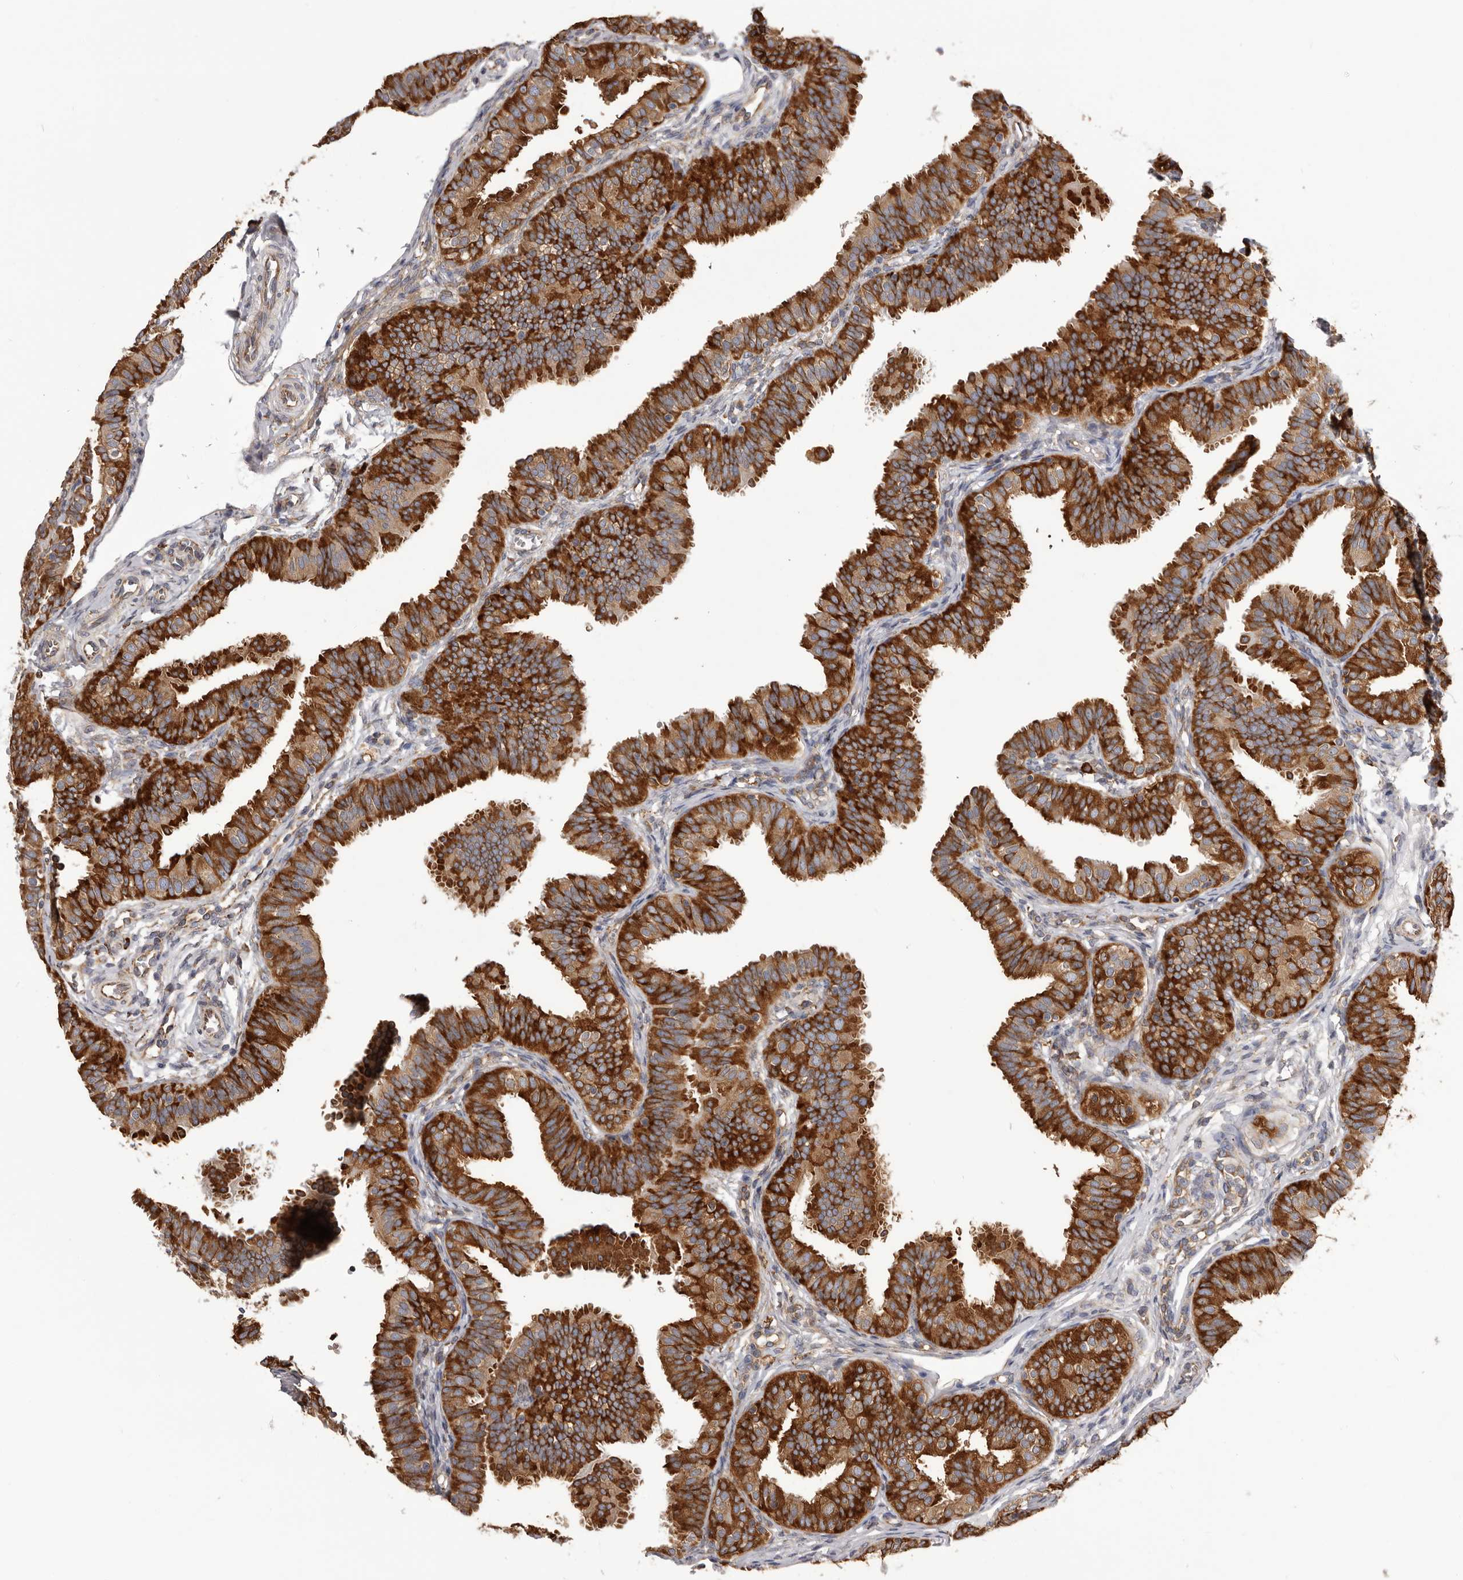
{"staining": {"intensity": "strong", "quantity": ">75%", "location": "cytoplasmic/membranous"}, "tissue": "fallopian tube", "cell_type": "Glandular cells", "image_type": "normal", "snomed": [{"axis": "morphology", "description": "Normal tissue, NOS"}, {"axis": "topography", "description": "Fallopian tube"}], "caption": "An IHC micrograph of unremarkable tissue is shown. Protein staining in brown labels strong cytoplasmic/membranous positivity in fallopian tube within glandular cells.", "gene": "QRSL1", "patient": {"sex": "female", "age": 35}}